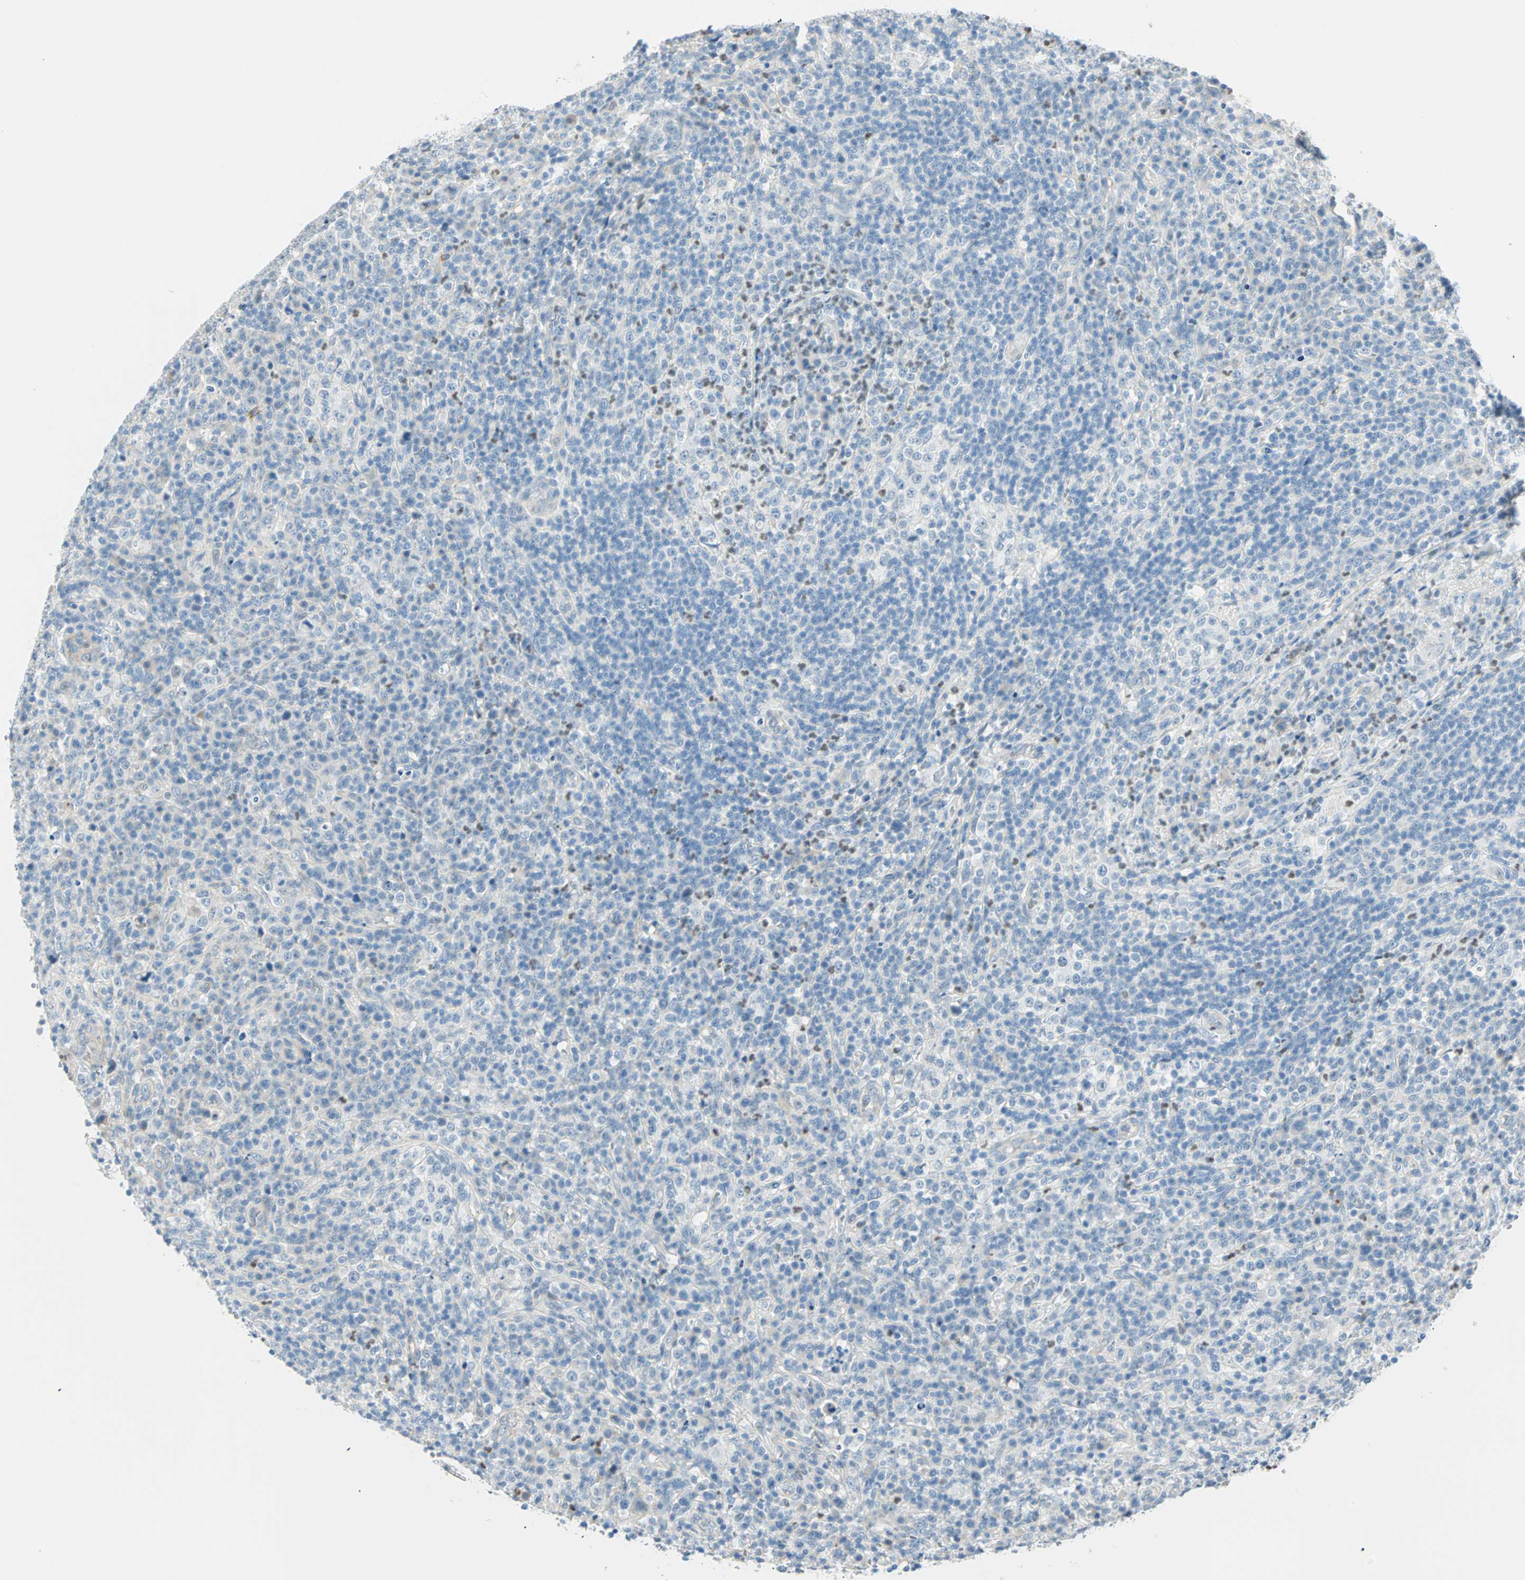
{"staining": {"intensity": "negative", "quantity": "none", "location": "none"}, "tissue": "lymphoma", "cell_type": "Tumor cells", "image_type": "cancer", "snomed": [{"axis": "morphology", "description": "Malignant lymphoma, non-Hodgkin's type, High grade"}, {"axis": "topography", "description": "Lymph node"}], "caption": "This image is of lymphoma stained with immunohistochemistry (IHC) to label a protein in brown with the nuclei are counter-stained blue. There is no positivity in tumor cells.", "gene": "MLLT10", "patient": {"sex": "female", "age": 76}}